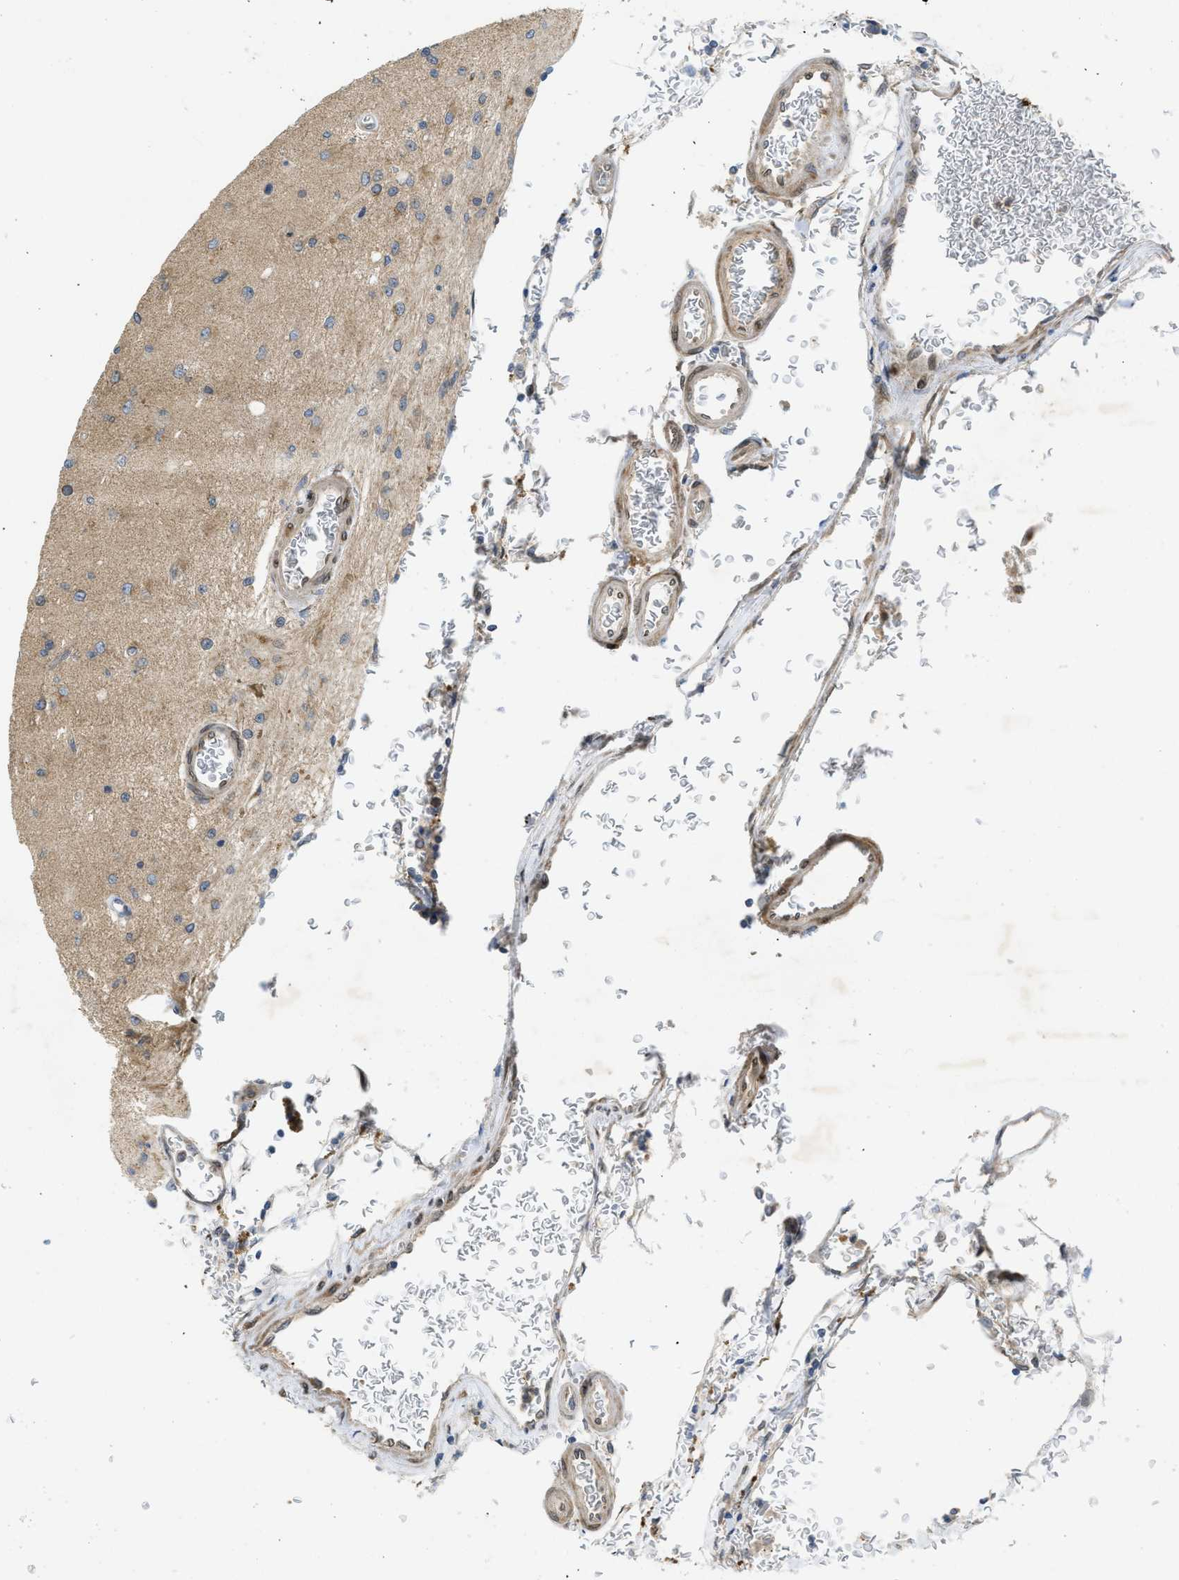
{"staining": {"intensity": "weak", "quantity": "<25%", "location": "cytoplasmic/membranous"}, "tissue": "glioma", "cell_type": "Tumor cells", "image_type": "cancer", "snomed": [{"axis": "morphology", "description": "Normal tissue, NOS"}, {"axis": "morphology", "description": "Glioma, malignant, High grade"}, {"axis": "topography", "description": "Cerebral cortex"}], "caption": "DAB immunohistochemical staining of glioma exhibits no significant positivity in tumor cells.", "gene": "EIF2AK3", "patient": {"sex": "male", "age": 77}}